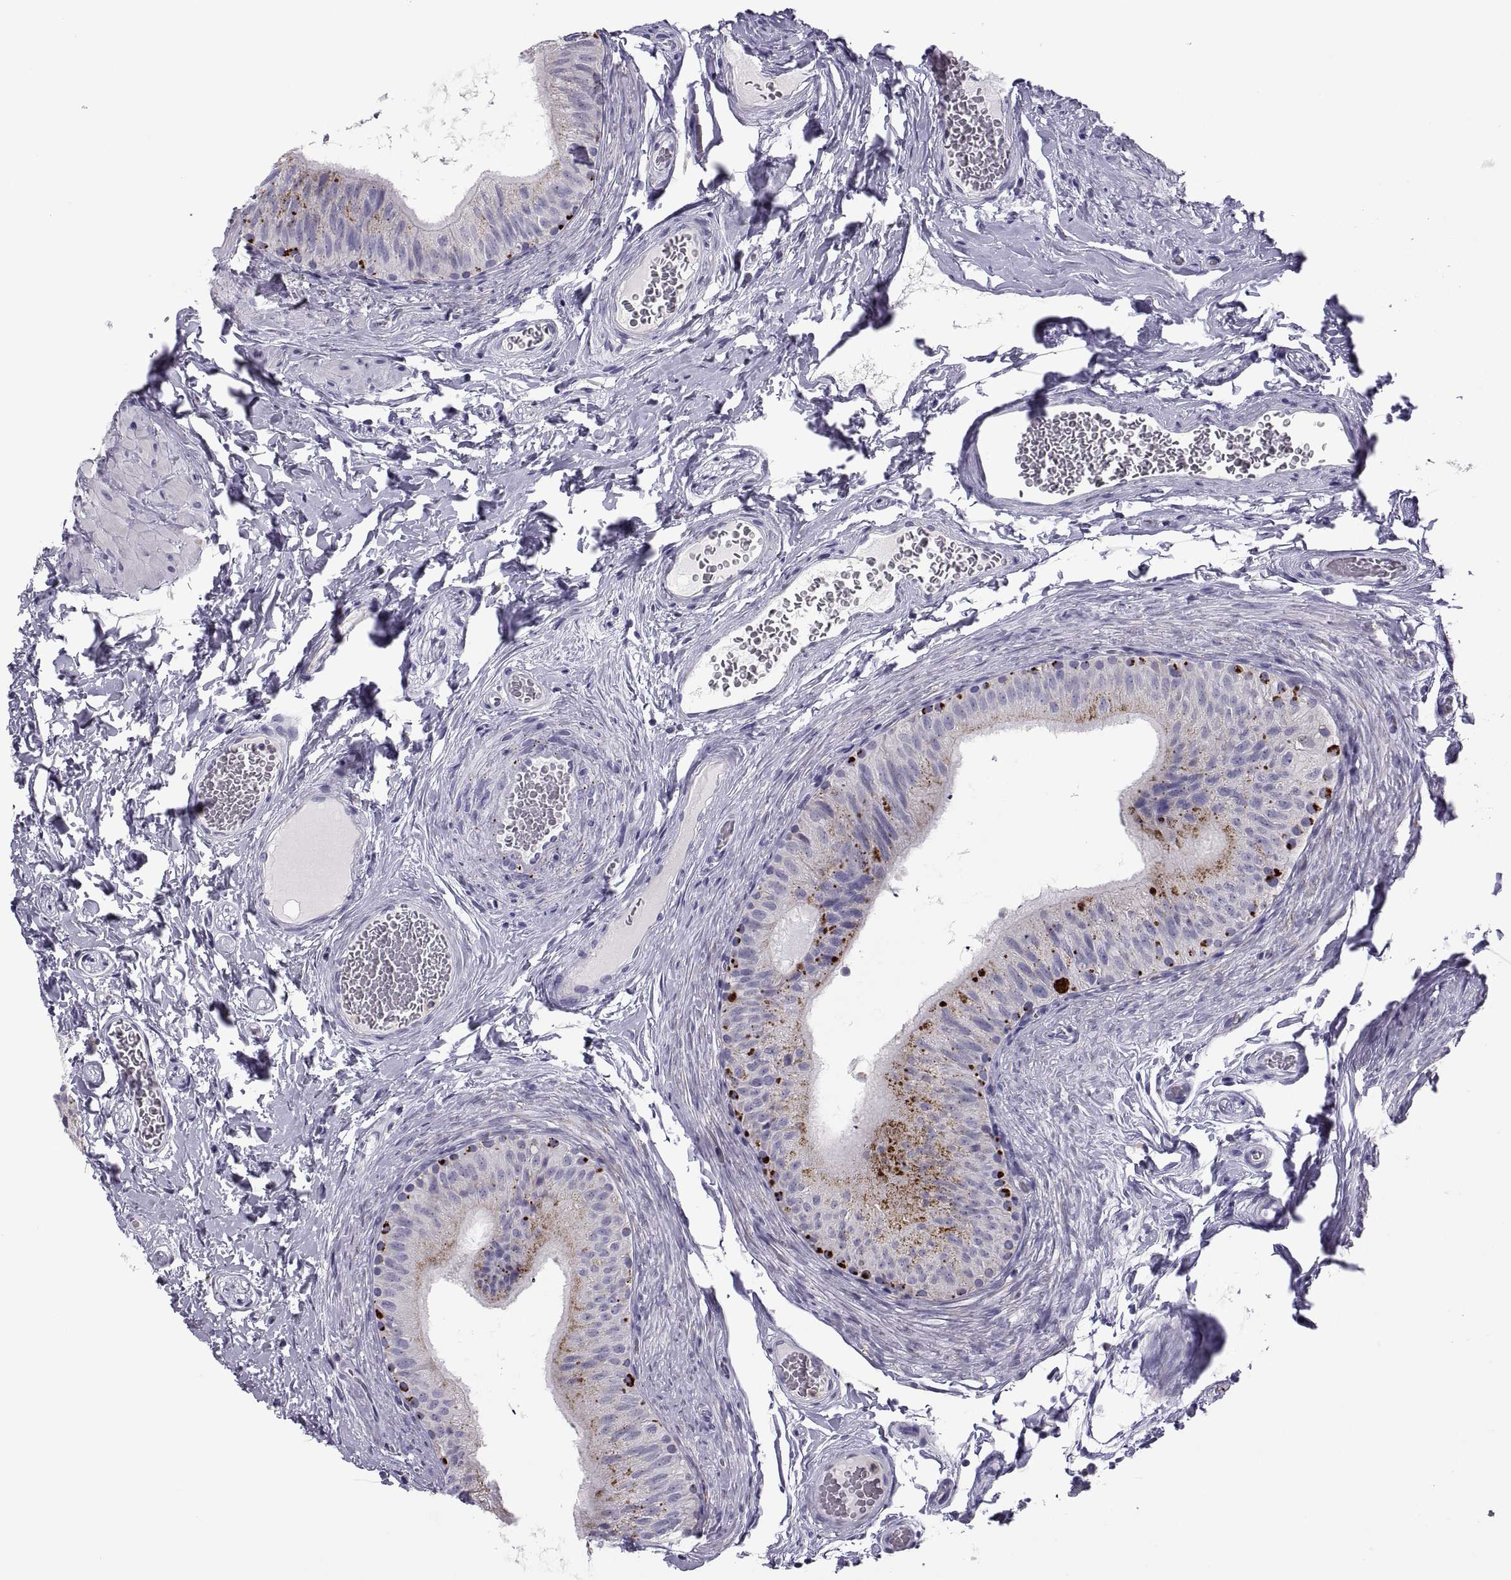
{"staining": {"intensity": "negative", "quantity": "none", "location": "none"}, "tissue": "epididymis", "cell_type": "Glandular cells", "image_type": "normal", "snomed": [{"axis": "morphology", "description": "Normal tissue, NOS"}, {"axis": "topography", "description": "Epididymis"}, {"axis": "topography", "description": "Vas deferens"}], "caption": "Immunohistochemistry (IHC) of benign human epididymis exhibits no positivity in glandular cells. (Stains: DAB (3,3'-diaminobenzidine) IHC with hematoxylin counter stain, Microscopy: brightfield microscopy at high magnification).", "gene": "RGS19", "patient": {"sex": "male", "age": 23}}